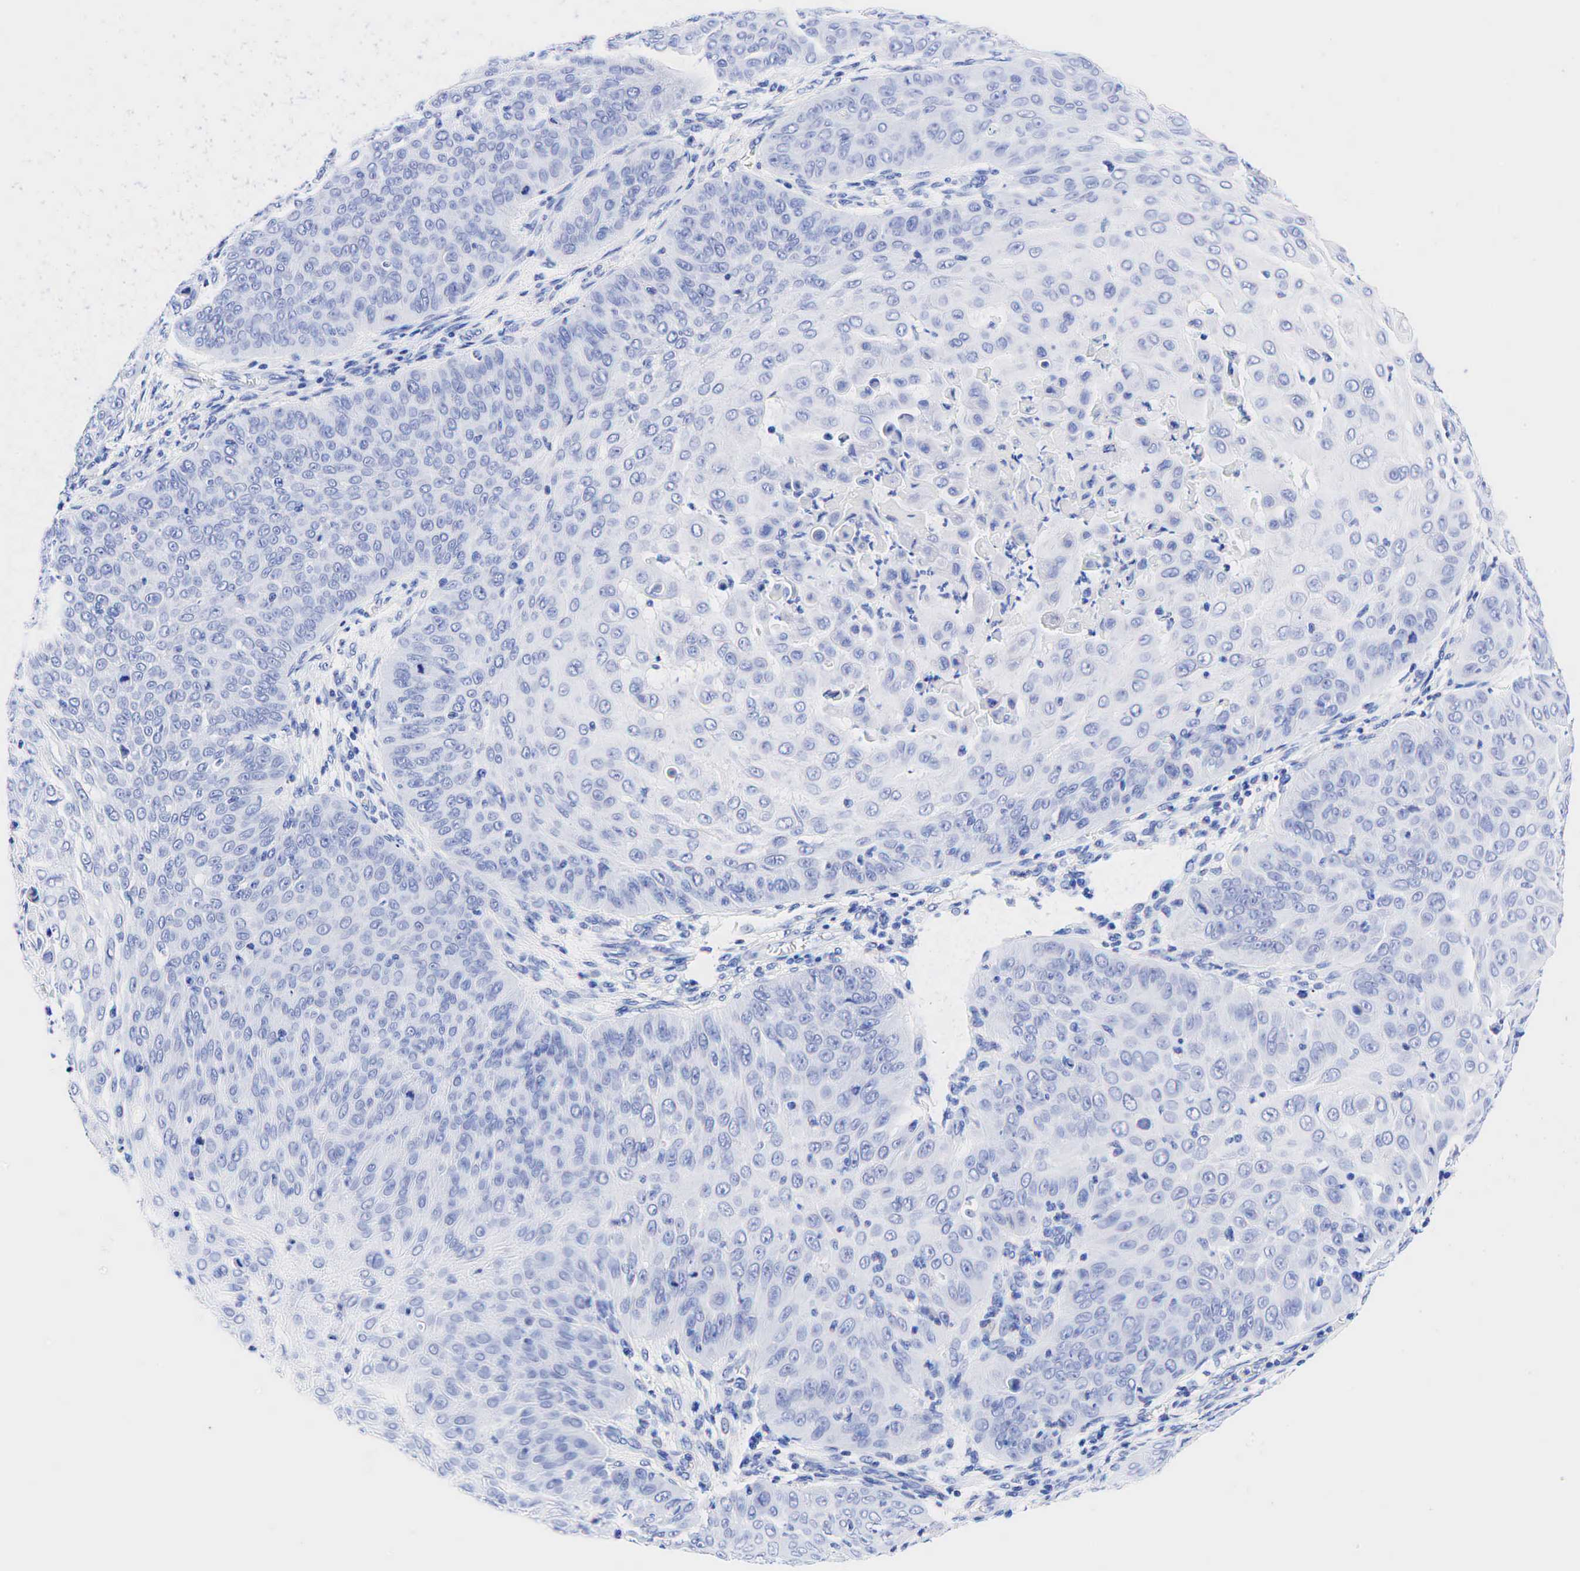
{"staining": {"intensity": "negative", "quantity": "none", "location": "none"}, "tissue": "skin cancer", "cell_type": "Tumor cells", "image_type": "cancer", "snomed": [{"axis": "morphology", "description": "Squamous cell carcinoma, NOS"}, {"axis": "topography", "description": "Skin"}], "caption": "The immunohistochemistry image has no significant staining in tumor cells of skin cancer tissue.", "gene": "KRT19", "patient": {"sex": "male", "age": 82}}